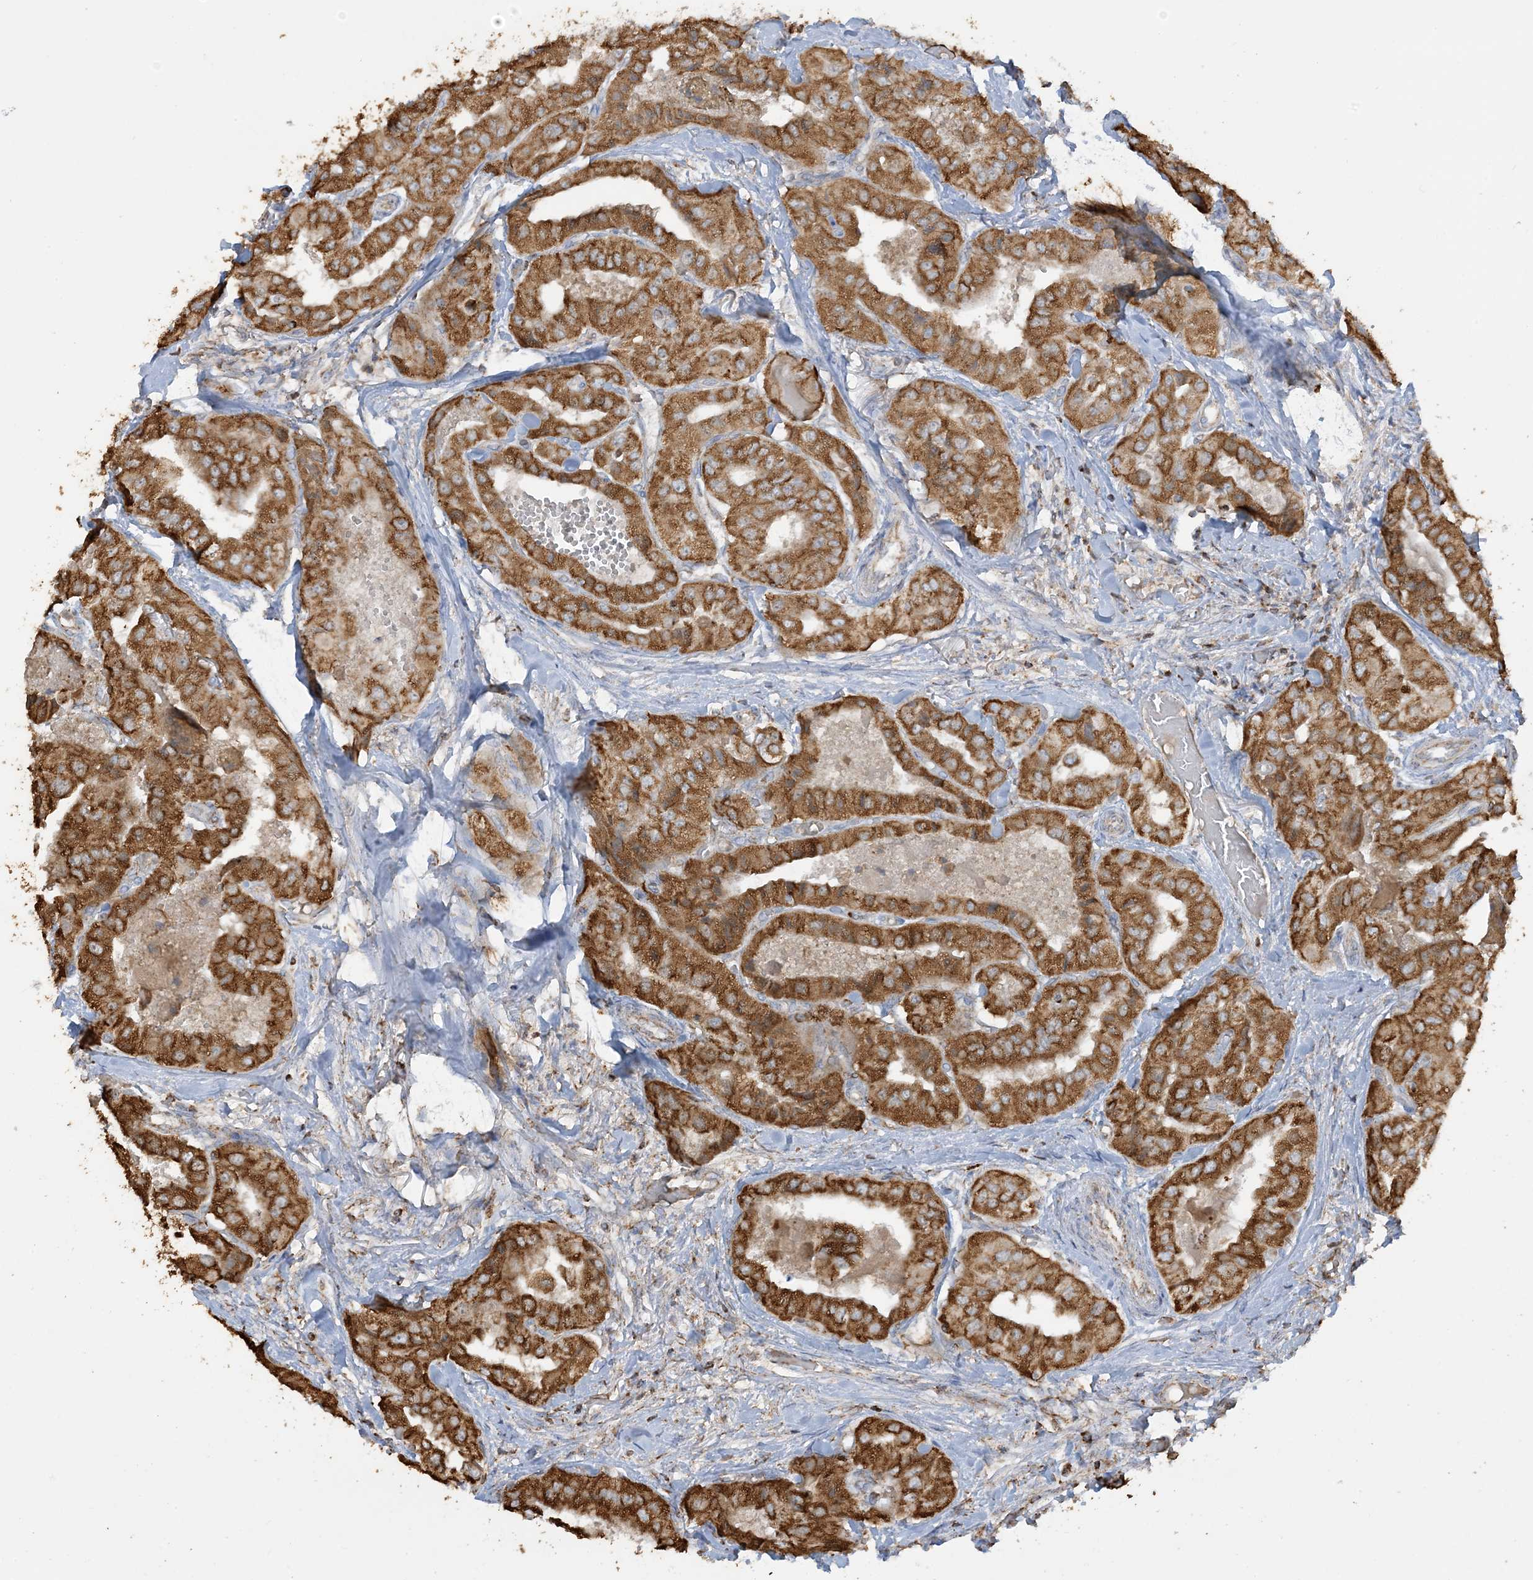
{"staining": {"intensity": "strong", "quantity": ">75%", "location": "cytoplasmic/membranous"}, "tissue": "thyroid cancer", "cell_type": "Tumor cells", "image_type": "cancer", "snomed": [{"axis": "morphology", "description": "Papillary adenocarcinoma, NOS"}, {"axis": "topography", "description": "Thyroid gland"}], "caption": "IHC photomicrograph of thyroid papillary adenocarcinoma stained for a protein (brown), which shows high levels of strong cytoplasmic/membranous expression in about >75% of tumor cells.", "gene": "AGA", "patient": {"sex": "female", "age": 59}}